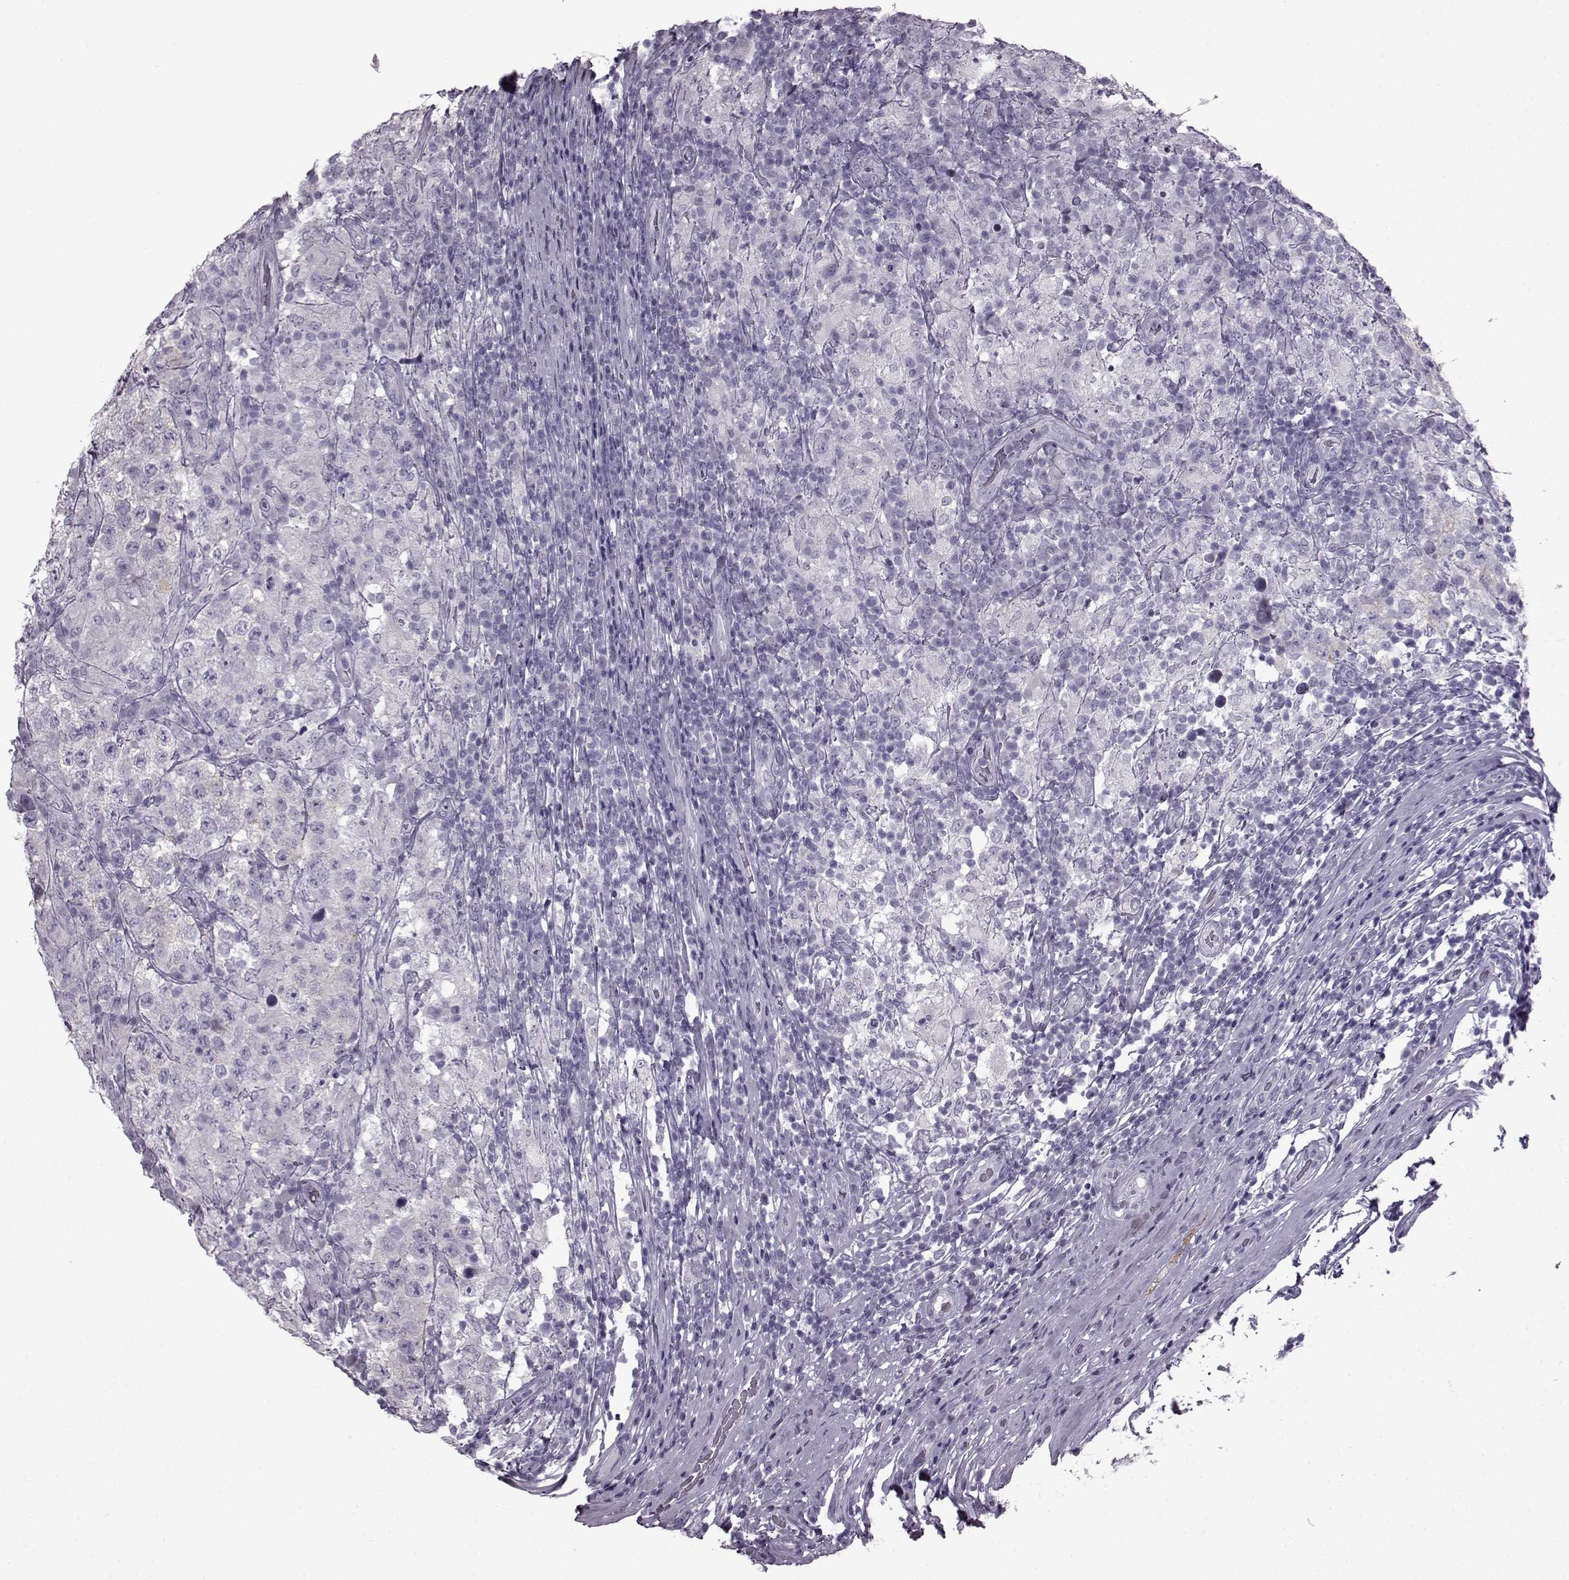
{"staining": {"intensity": "negative", "quantity": "none", "location": "none"}, "tissue": "testis cancer", "cell_type": "Tumor cells", "image_type": "cancer", "snomed": [{"axis": "morphology", "description": "Seminoma, NOS"}, {"axis": "morphology", "description": "Carcinoma, Embryonal, NOS"}, {"axis": "topography", "description": "Testis"}], "caption": "Immunohistochemistry of testis cancer (embryonal carcinoma) displays no expression in tumor cells. Brightfield microscopy of immunohistochemistry (IHC) stained with DAB (brown) and hematoxylin (blue), captured at high magnification.", "gene": "SLC28A2", "patient": {"sex": "male", "age": 41}}